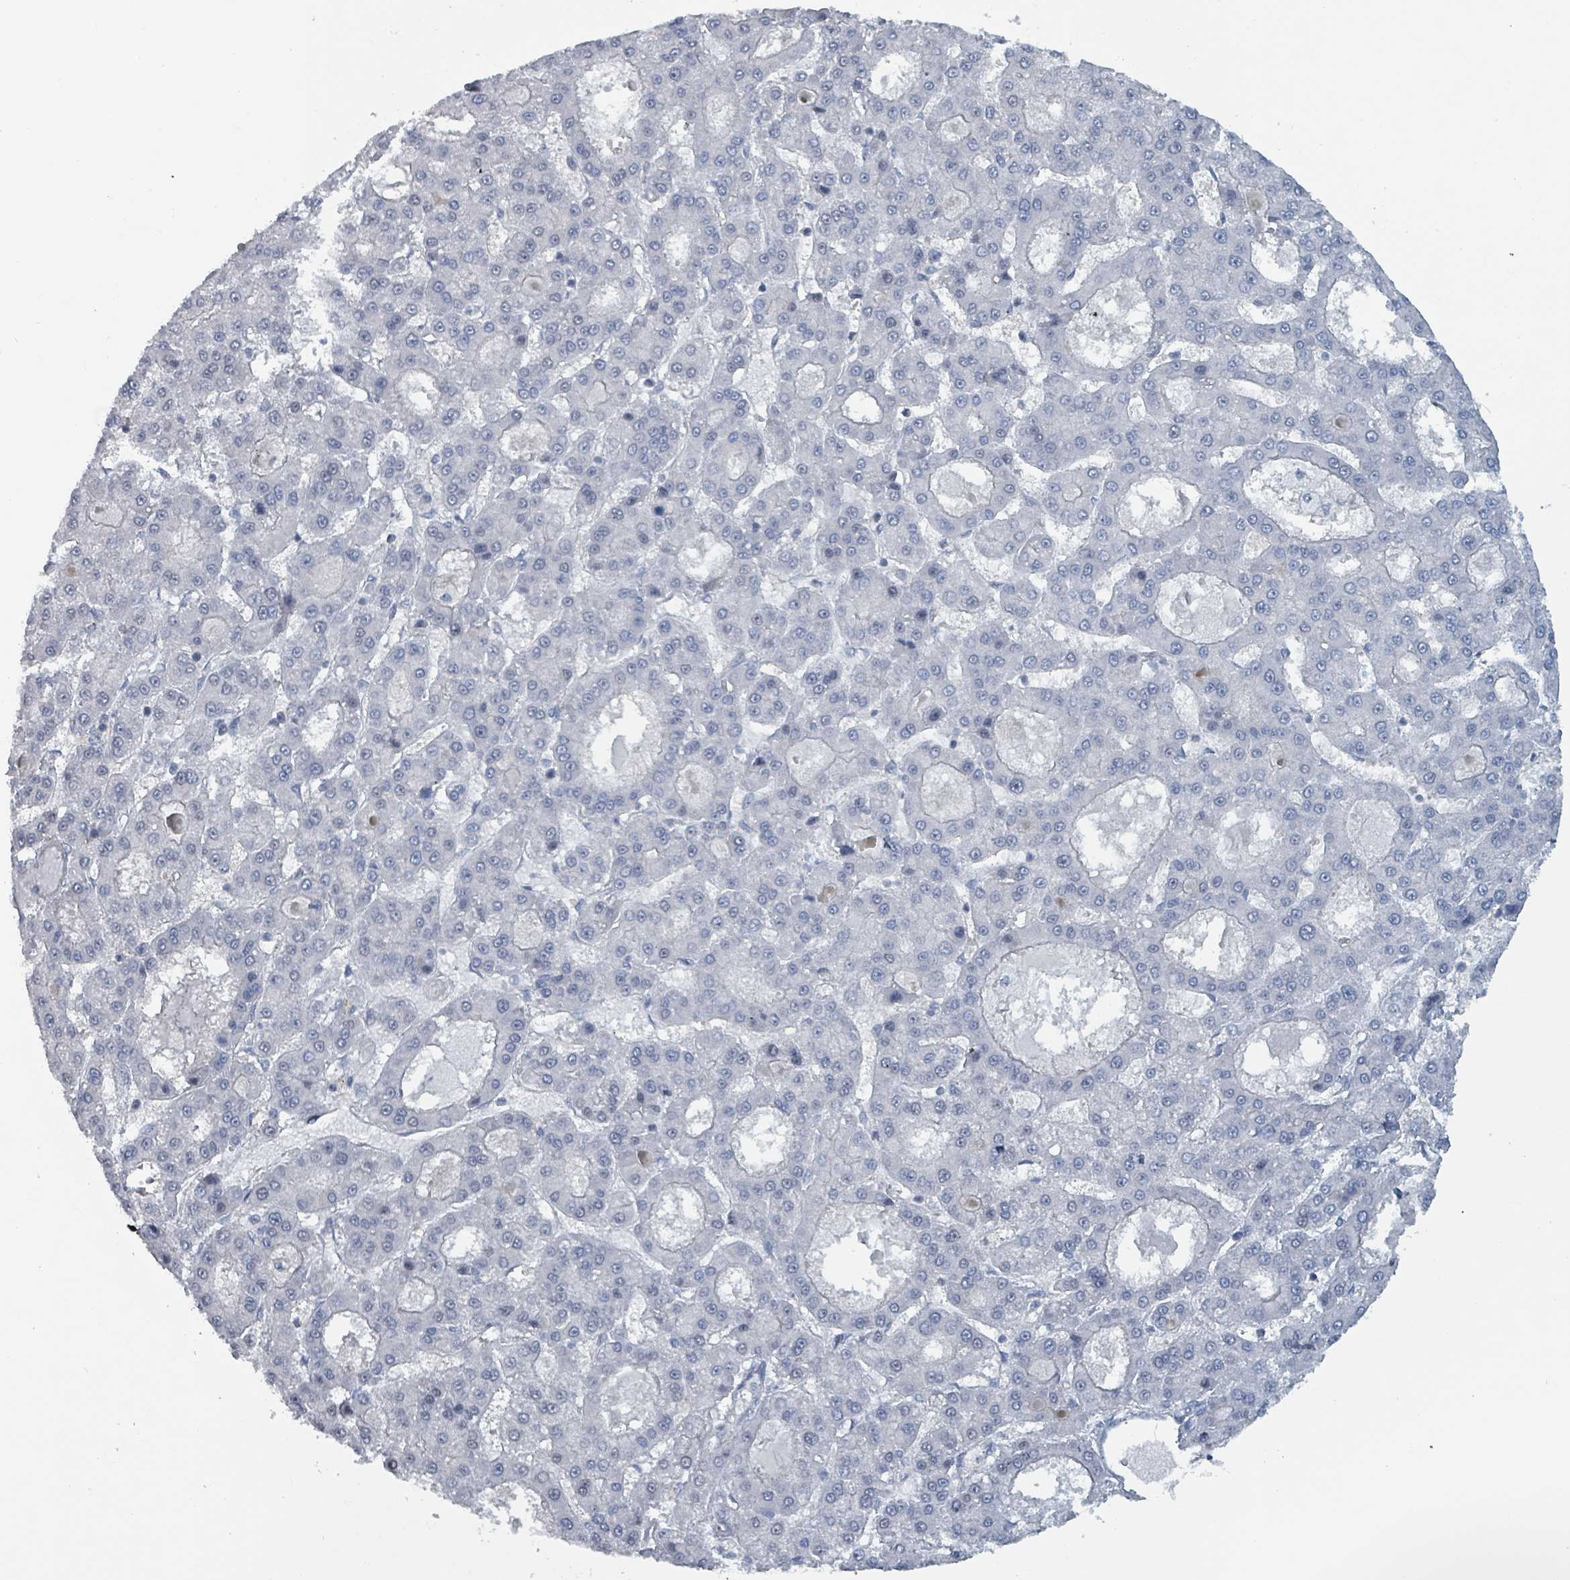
{"staining": {"intensity": "negative", "quantity": "none", "location": "none"}, "tissue": "liver cancer", "cell_type": "Tumor cells", "image_type": "cancer", "snomed": [{"axis": "morphology", "description": "Carcinoma, Hepatocellular, NOS"}, {"axis": "topography", "description": "Liver"}], "caption": "The immunohistochemistry micrograph has no significant staining in tumor cells of hepatocellular carcinoma (liver) tissue.", "gene": "BIVM", "patient": {"sex": "male", "age": 70}}